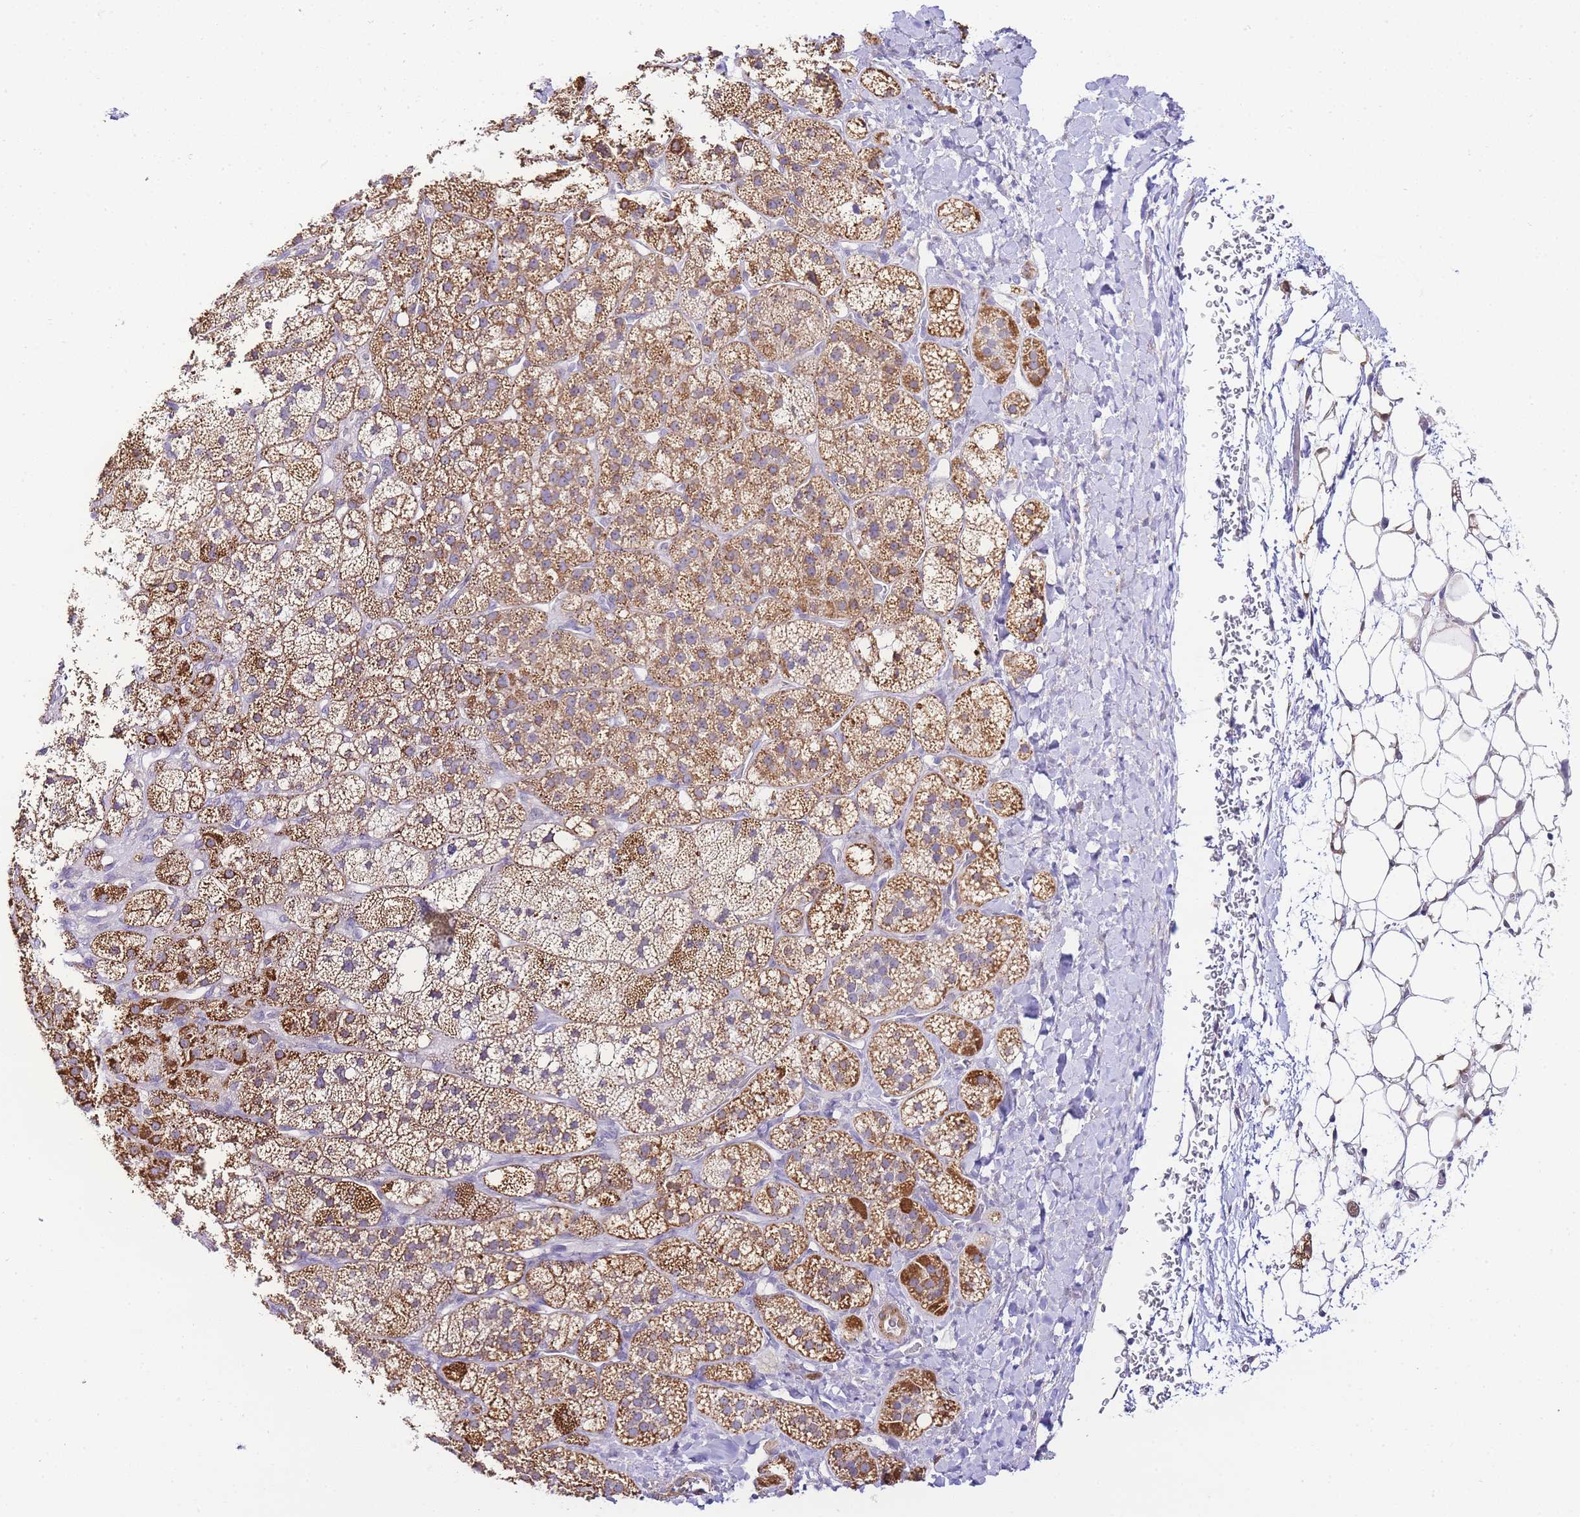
{"staining": {"intensity": "moderate", "quantity": ">75%", "location": "cytoplasmic/membranous"}, "tissue": "adrenal gland", "cell_type": "Glandular cells", "image_type": "normal", "snomed": [{"axis": "morphology", "description": "Normal tissue, NOS"}, {"axis": "topography", "description": "Adrenal gland"}], "caption": "The immunohistochemical stain highlights moderate cytoplasmic/membranous positivity in glandular cells of unremarkable adrenal gland. (Stains: DAB (3,3'-diaminobenzidine) in brown, nuclei in blue, Microscopy: brightfield microscopy at high magnification).", "gene": "PDCD7", "patient": {"sex": "male", "age": 61}}